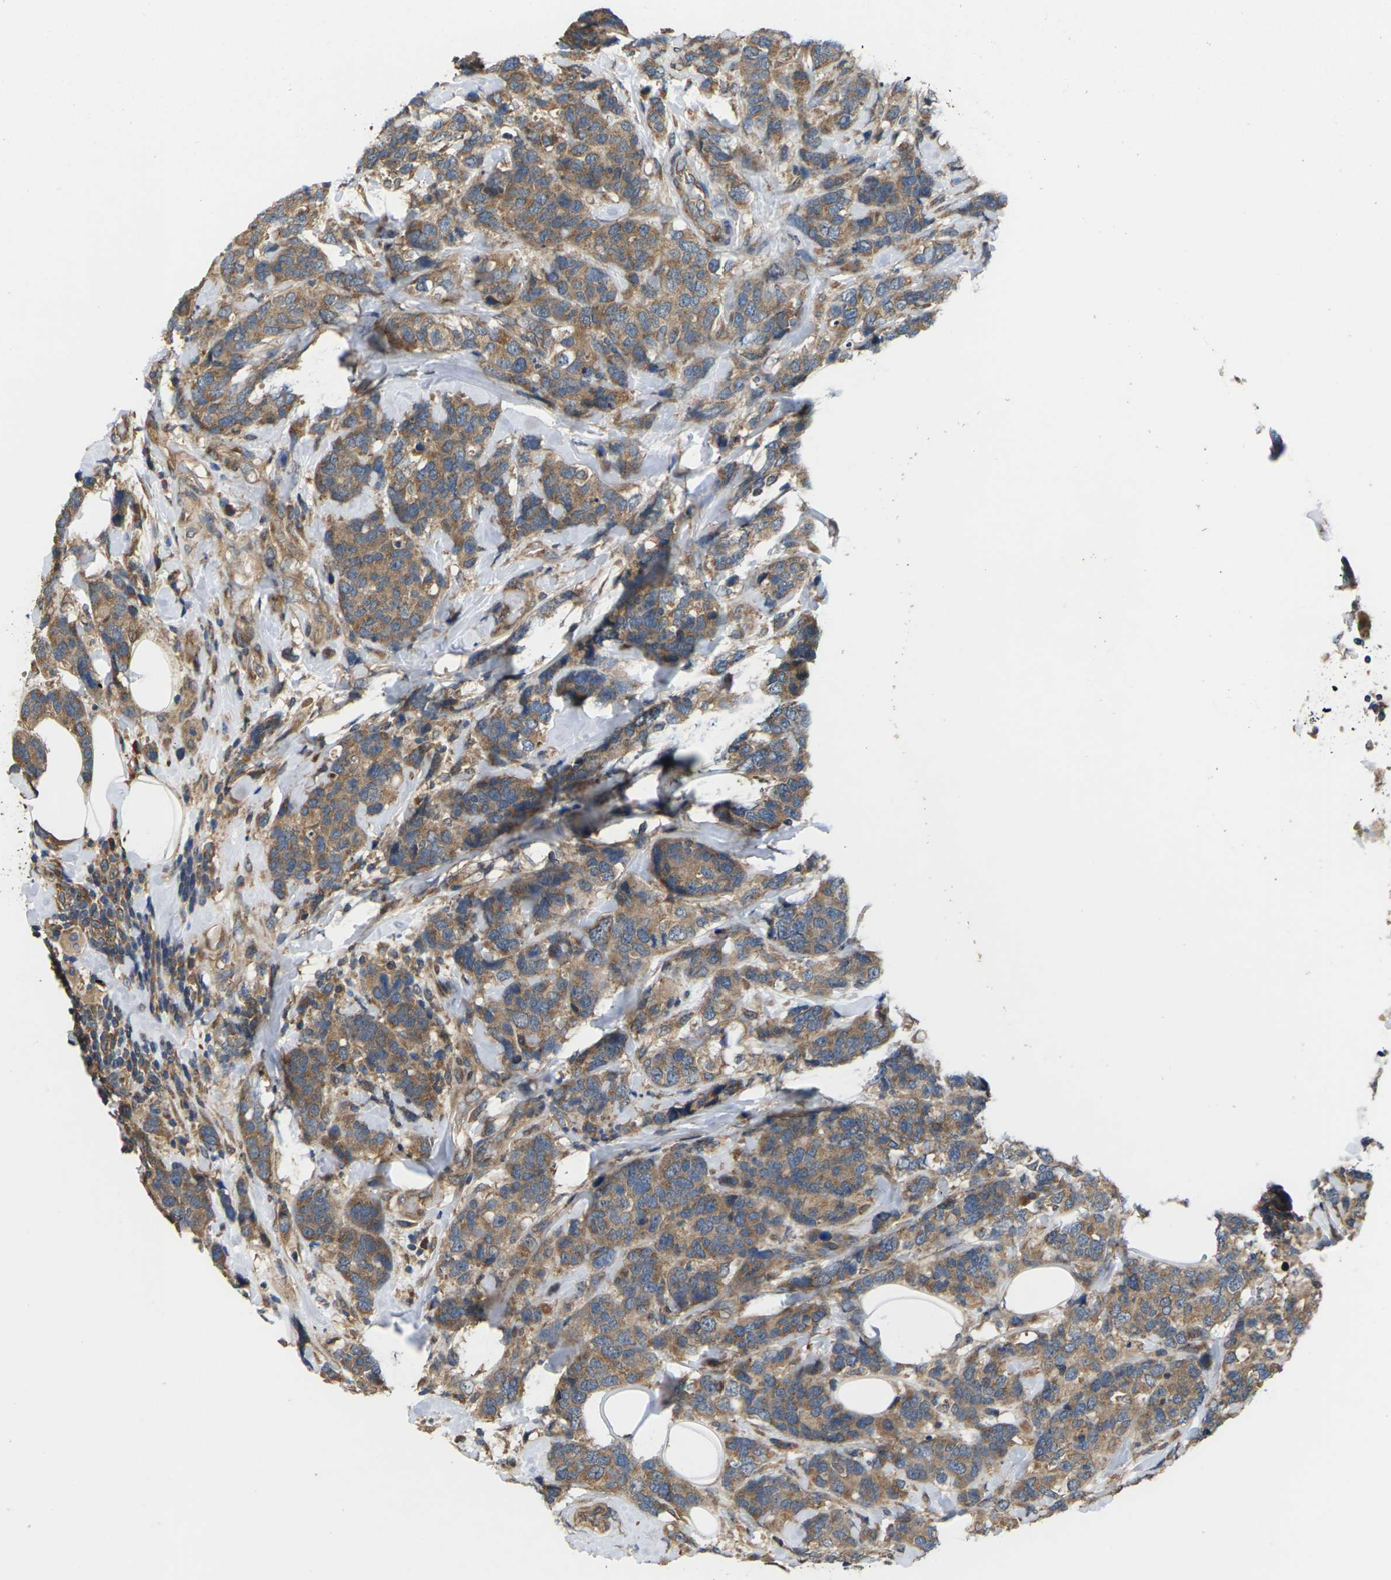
{"staining": {"intensity": "moderate", "quantity": ">75%", "location": "cytoplasmic/membranous"}, "tissue": "breast cancer", "cell_type": "Tumor cells", "image_type": "cancer", "snomed": [{"axis": "morphology", "description": "Lobular carcinoma"}, {"axis": "topography", "description": "Breast"}], "caption": "Protein staining of breast lobular carcinoma tissue shows moderate cytoplasmic/membranous expression in about >75% of tumor cells.", "gene": "NRAS", "patient": {"sex": "female", "age": 59}}